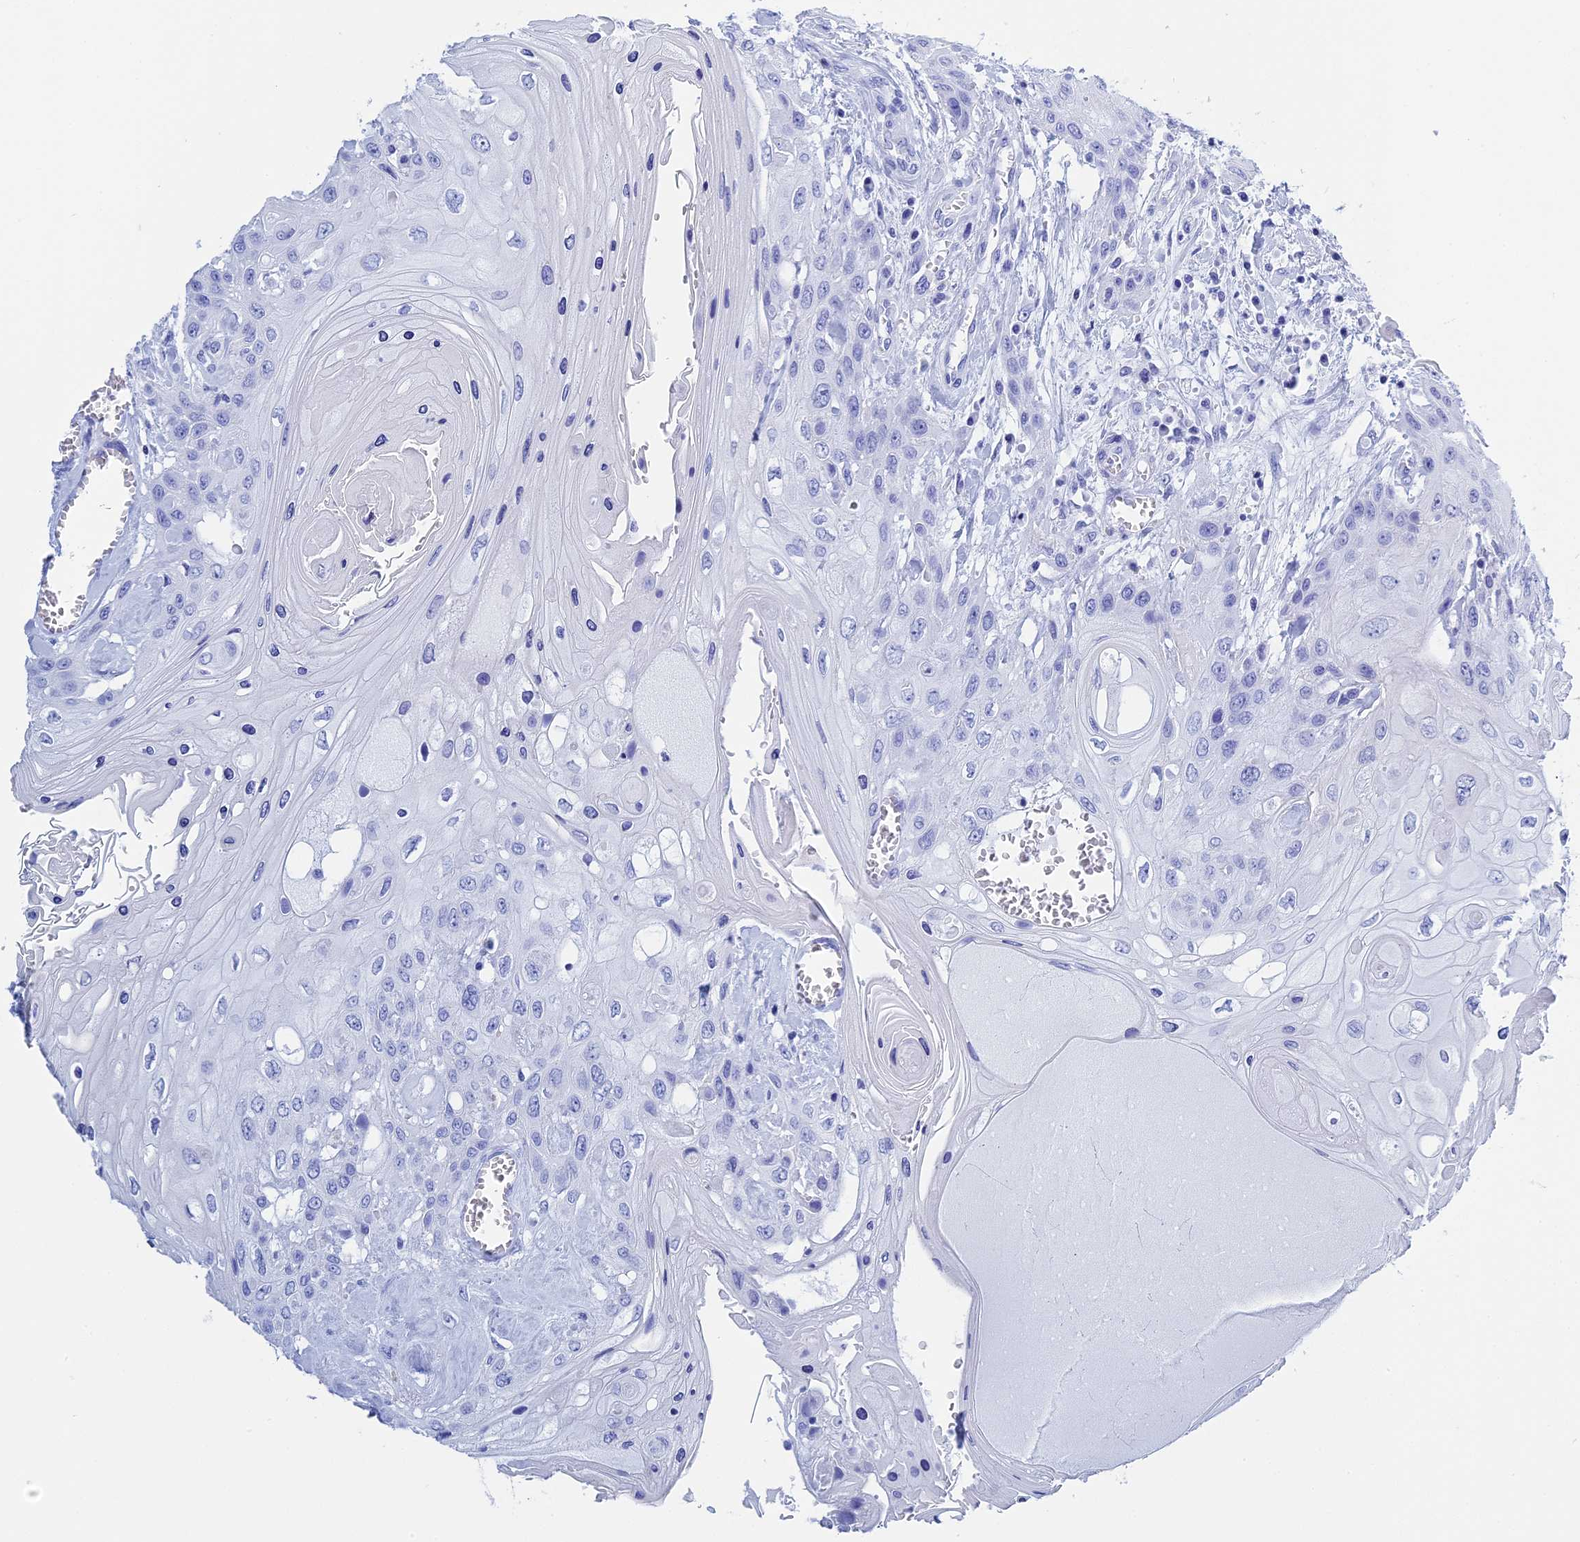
{"staining": {"intensity": "negative", "quantity": "none", "location": "none"}, "tissue": "head and neck cancer", "cell_type": "Tumor cells", "image_type": "cancer", "snomed": [{"axis": "morphology", "description": "Squamous cell carcinoma, NOS"}, {"axis": "topography", "description": "Head-Neck"}], "caption": "A histopathology image of head and neck cancer (squamous cell carcinoma) stained for a protein shows no brown staining in tumor cells.", "gene": "TEX101", "patient": {"sex": "female", "age": 43}}